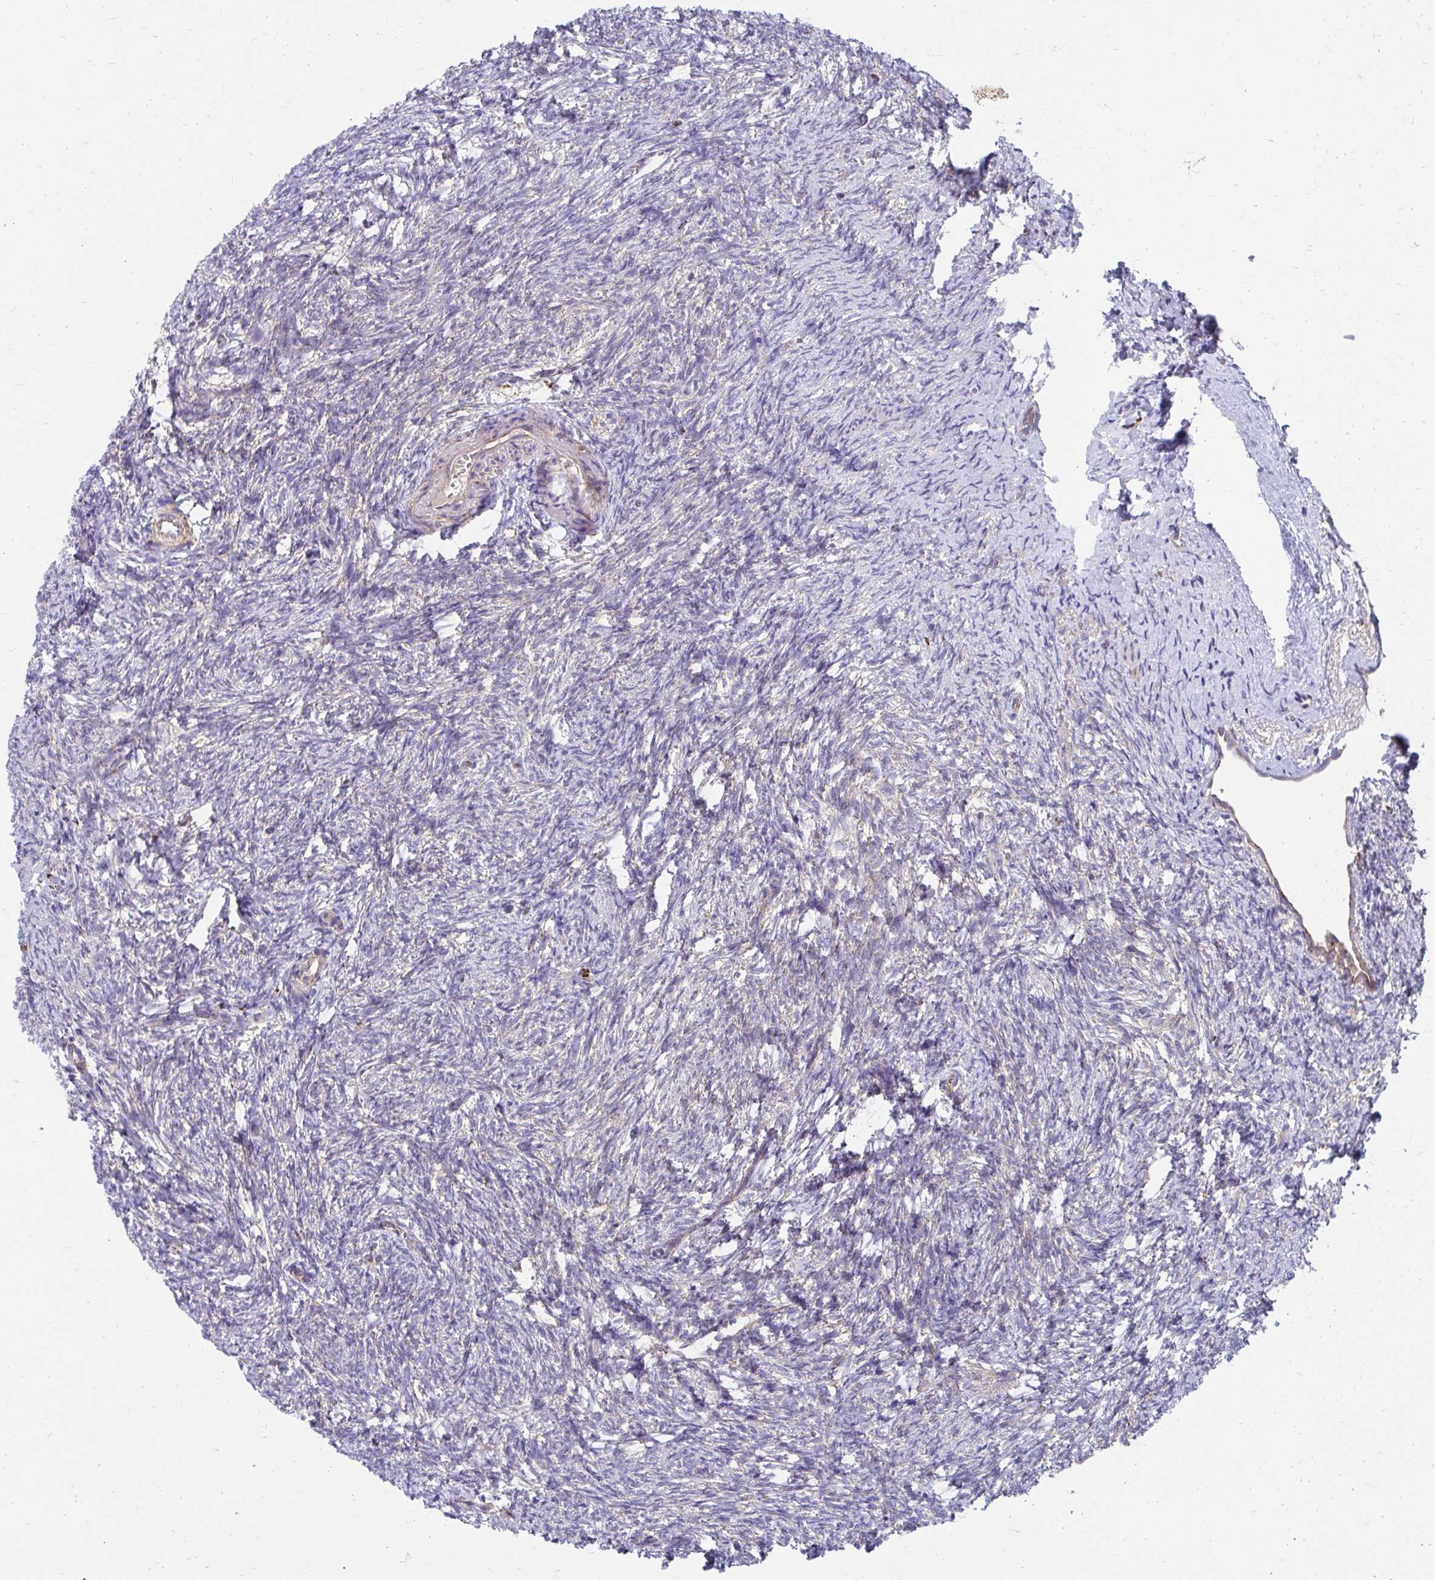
{"staining": {"intensity": "strong", "quantity": ">75%", "location": "cytoplasmic/membranous"}, "tissue": "ovary", "cell_type": "Follicle cells", "image_type": "normal", "snomed": [{"axis": "morphology", "description": "Normal tissue, NOS"}, {"axis": "topography", "description": "Ovary"}], "caption": "Benign ovary displays strong cytoplasmic/membranous staining in about >75% of follicle cells.", "gene": "FHIP1B", "patient": {"sex": "female", "age": 41}}